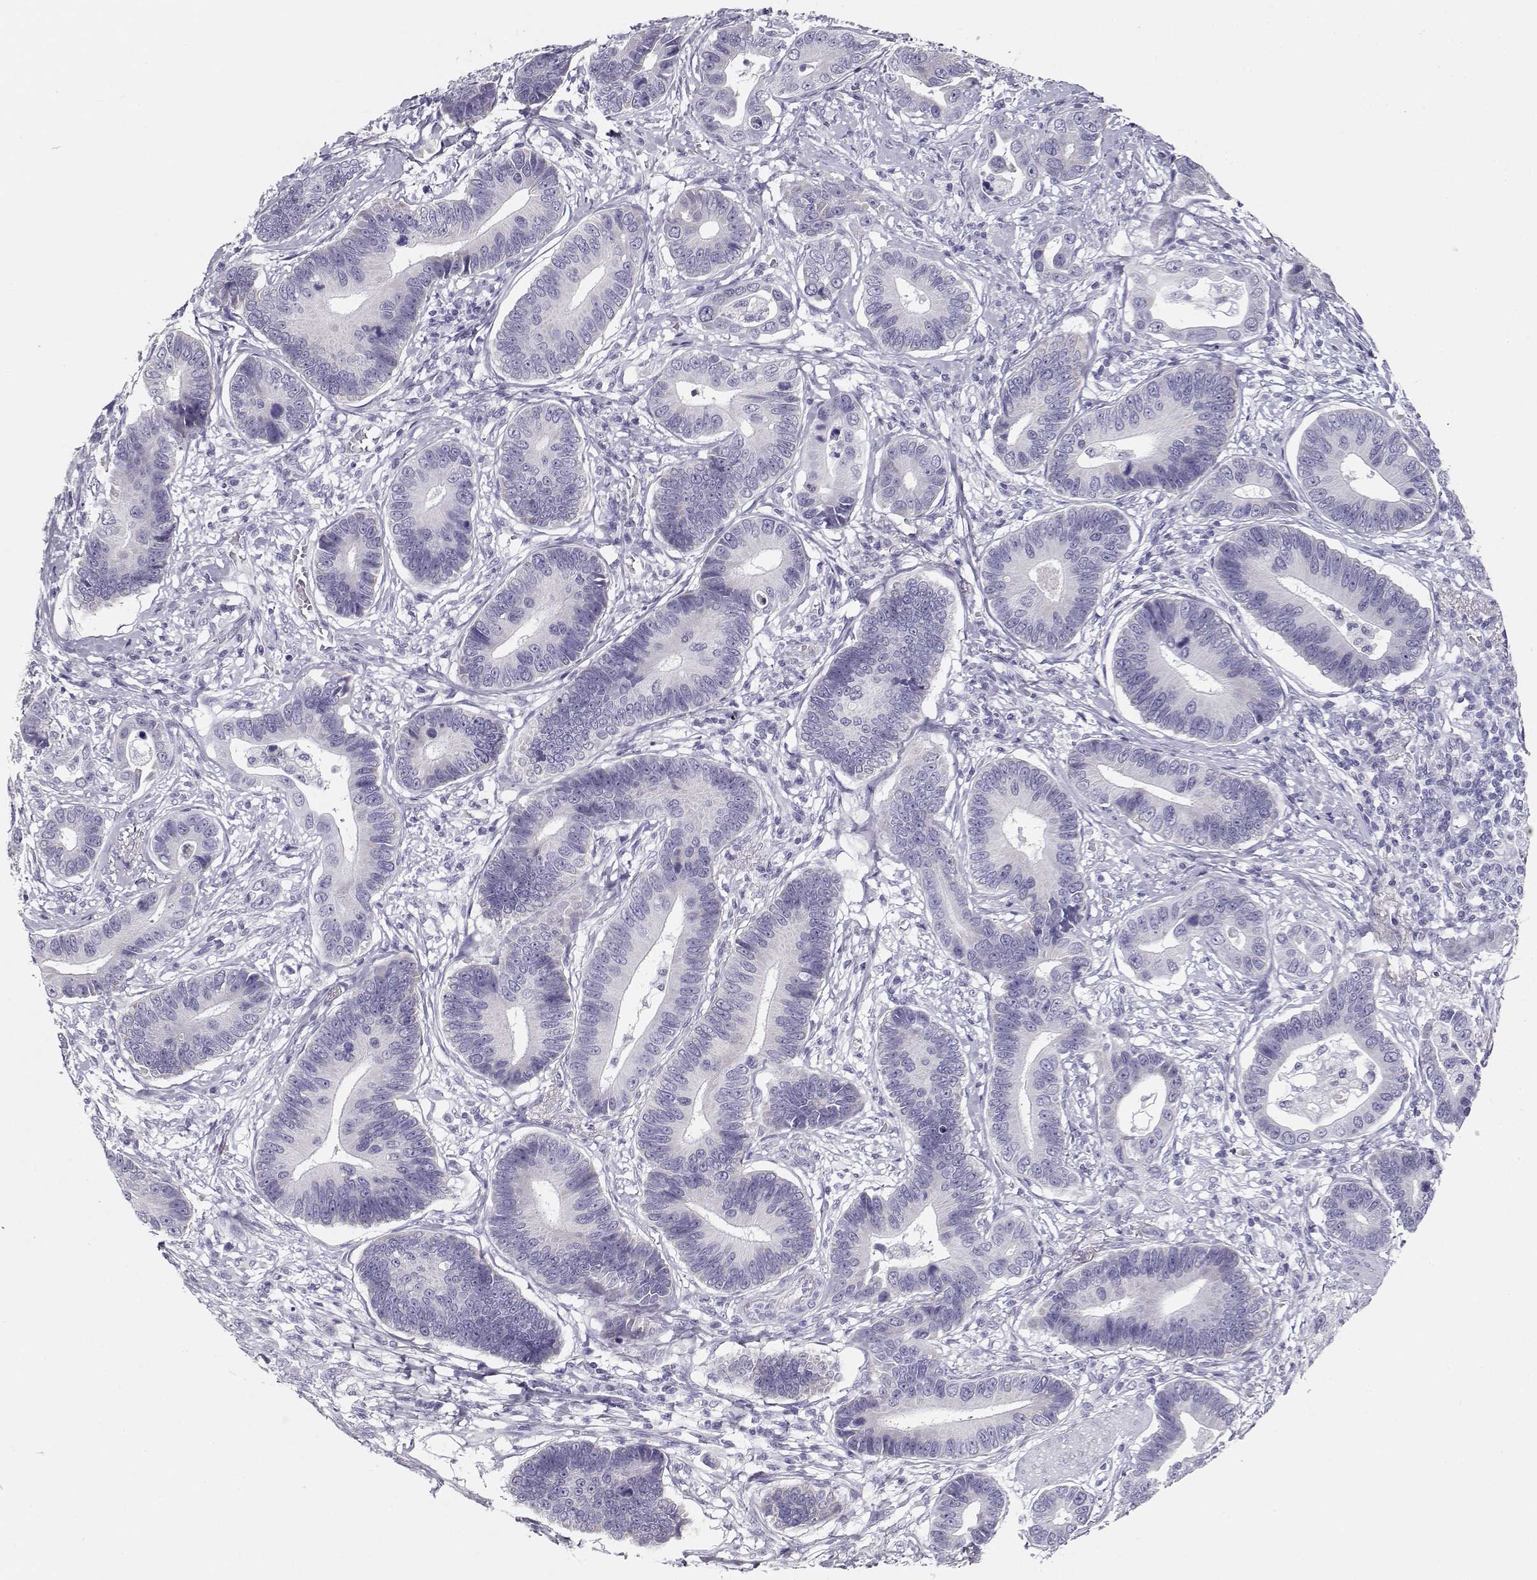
{"staining": {"intensity": "negative", "quantity": "none", "location": "none"}, "tissue": "stomach cancer", "cell_type": "Tumor cells", "image_type": "cancer", "snomed": [{"axis": "morphology", "description": "Adenocarcinoma, NOS"}, {"axis": "topography", "description": "Stomach"}], "caption": "This is an IHC histopathology image of human stomach cancer. There is no expression in tumor cells.", "gene": "MAGEC1", "patient": {"sex": "male", "age": 84}}